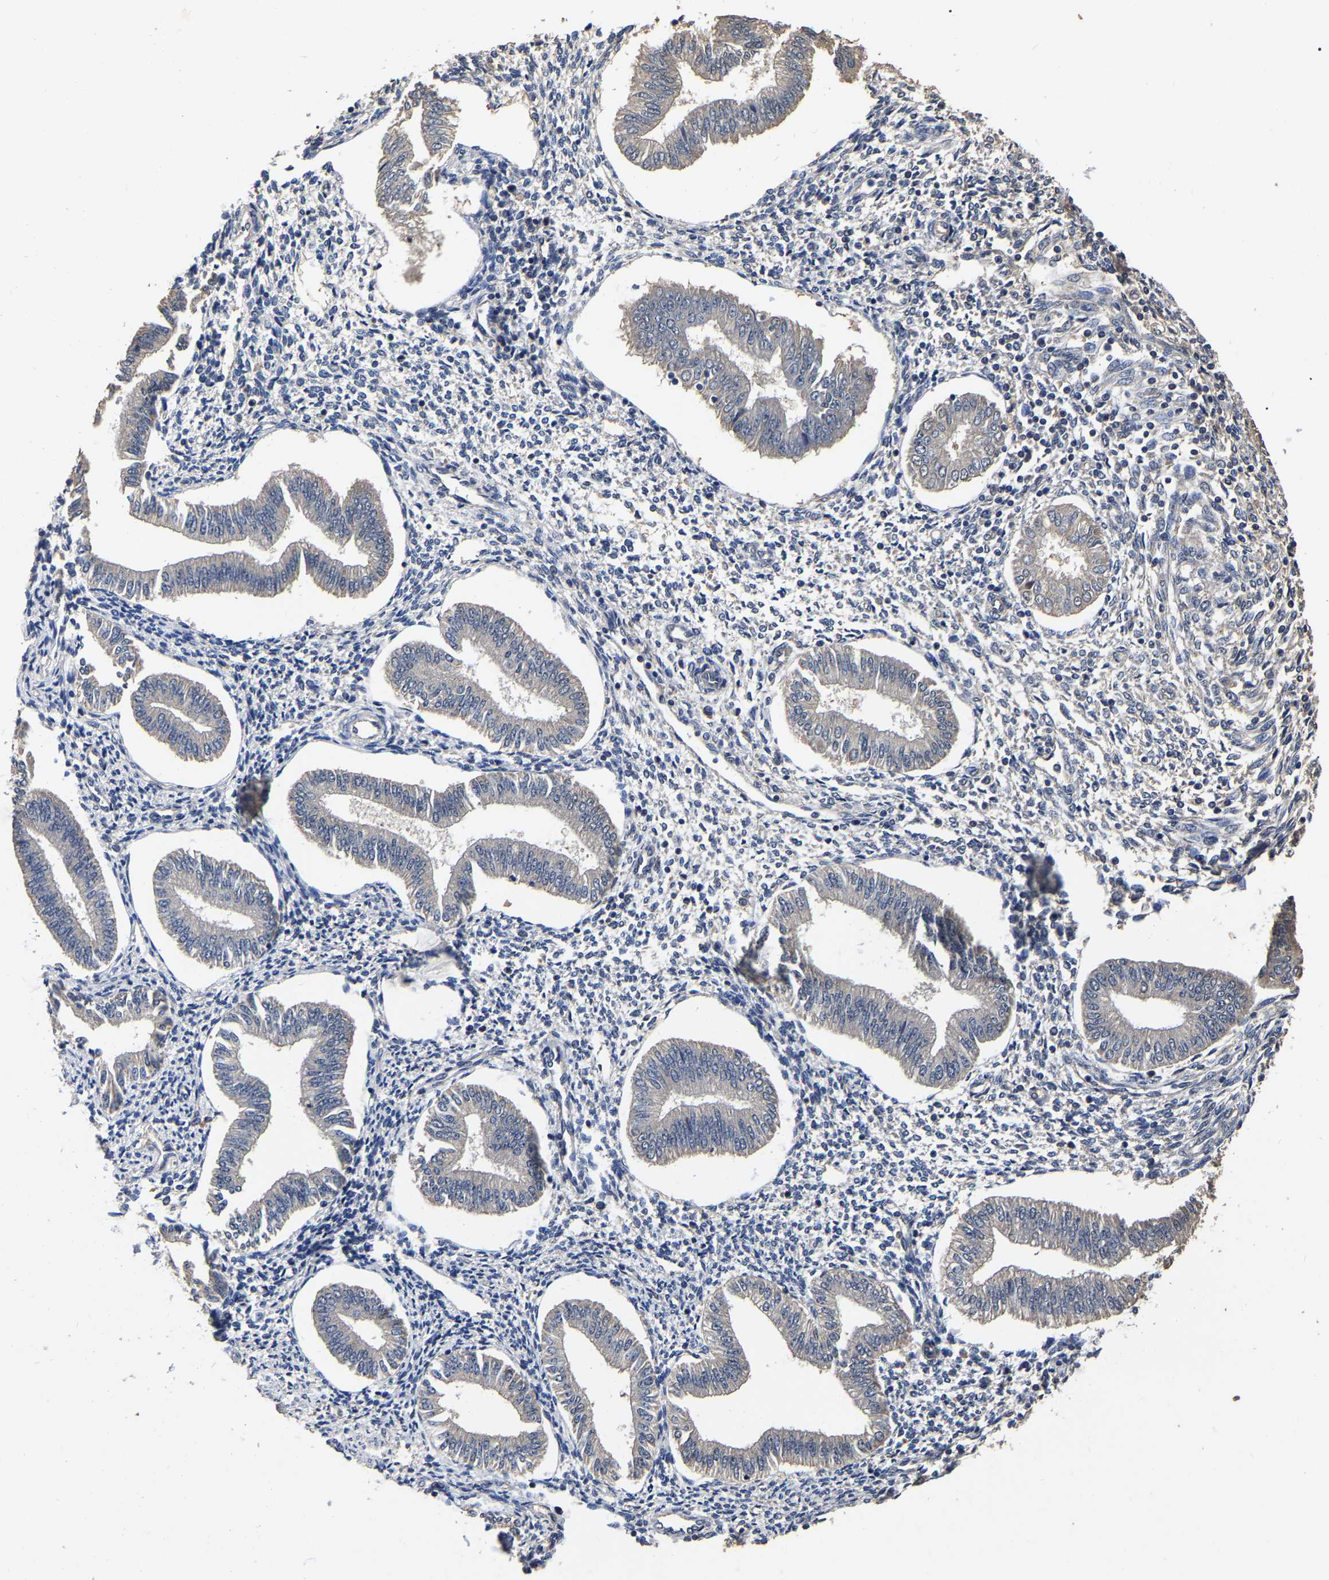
{"staining": {"intensity": "negative", "quantity": "none", "location": "none"}, "tissue": "endometrium", "cell_type": "Cells in endometrial stroma", "image_type": "normal", "snomed": [{"axis": "morphology", "description": "Normal tissue, NOS"}, {"axis": "topography", "description": "Endometrium"}], "caption": "The immunohistochemistry (IHC) micrograph has no significant expression in cells in endometrial stroma of endometrium. Nuclei are stained in blue.", "gene": "STK32C", "patient": {"sex": "female", "age": 50}}